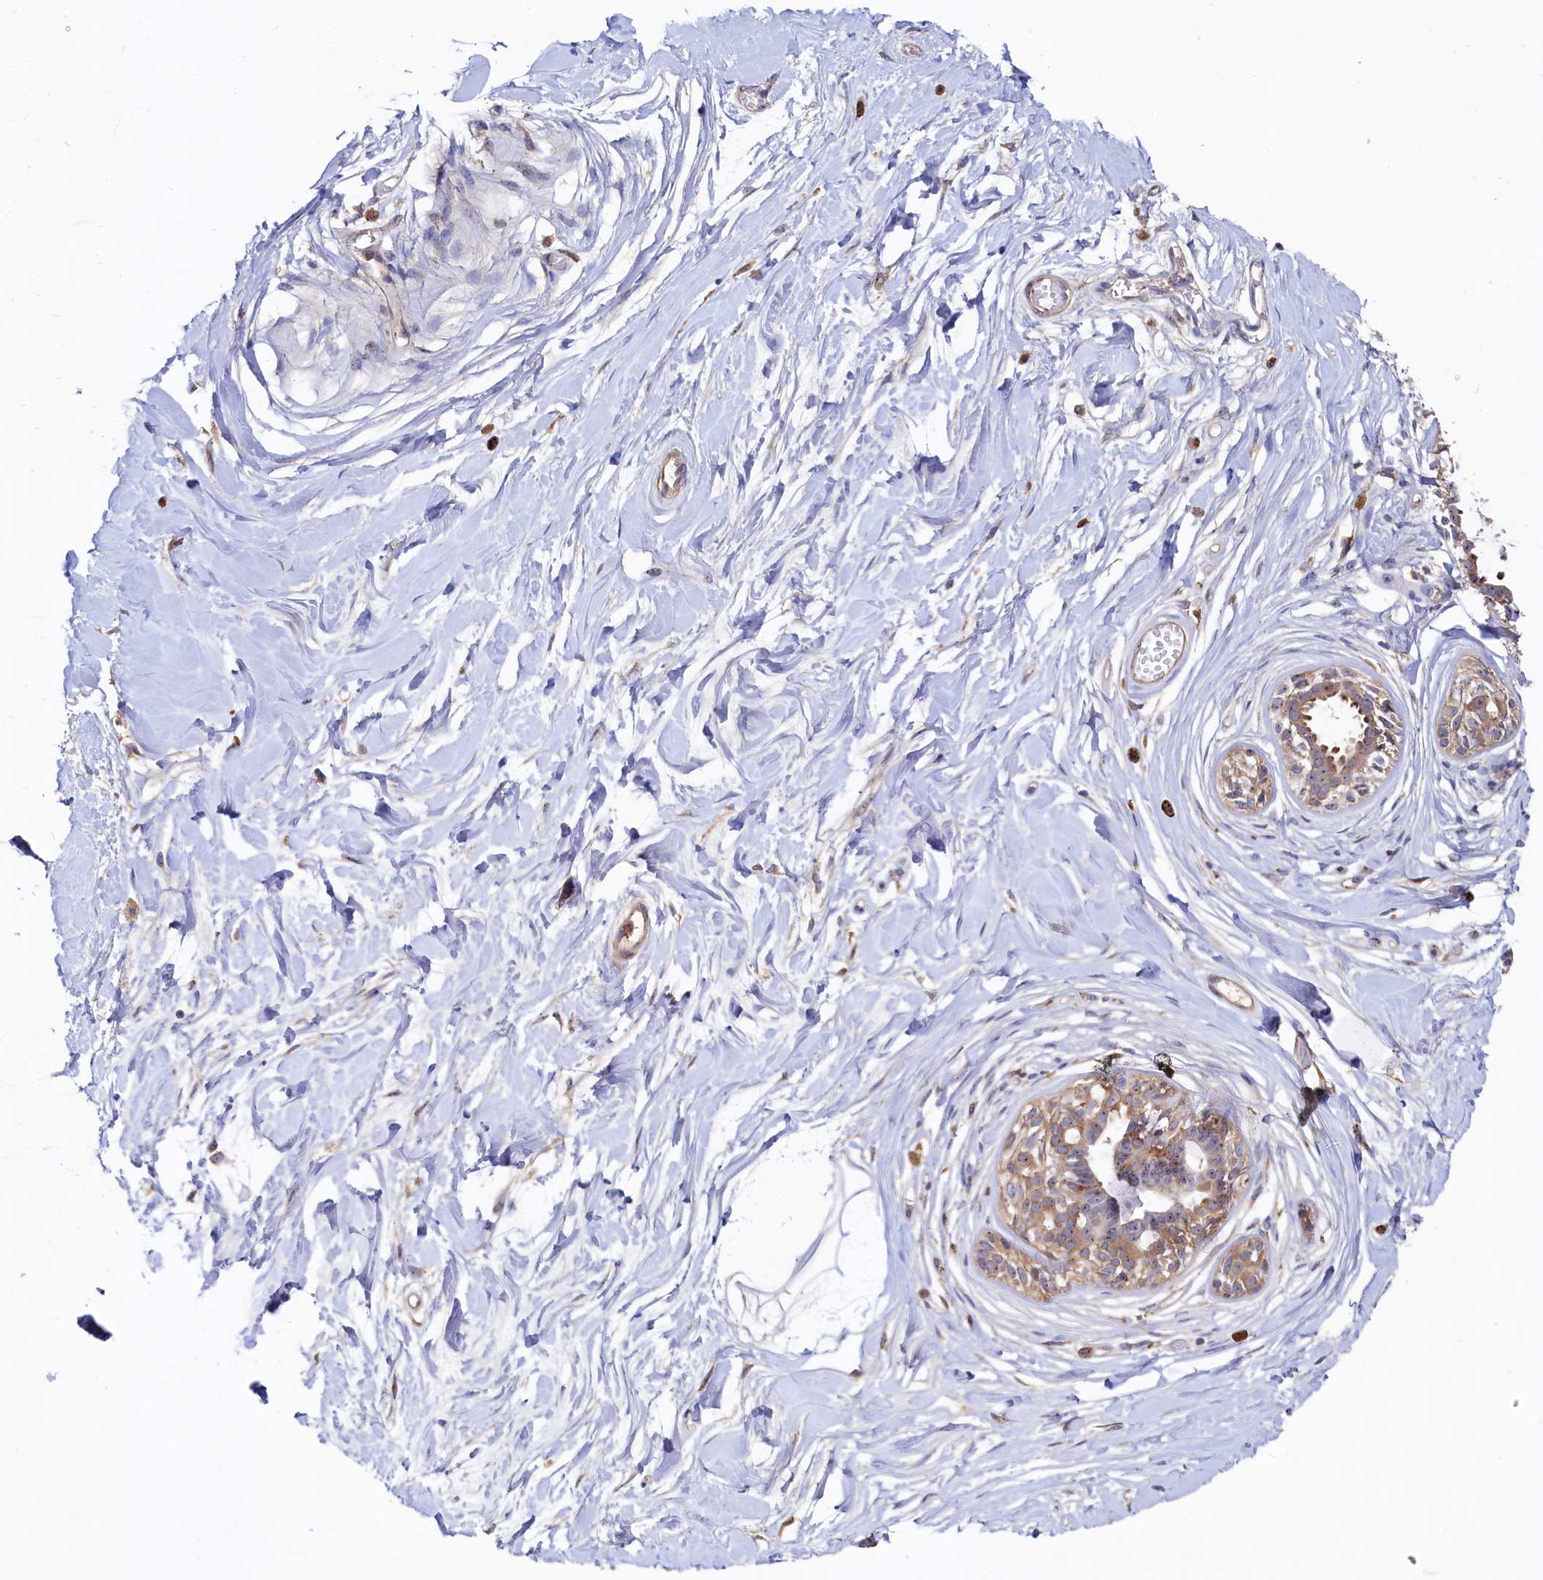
{"staining": {"intensity": "negative", "quantity": "none", "location": "none"}, "tissue": "breast", "cell_type": "Adipocytes", "image_type": "normal", "snomed": [{"axis": "morphology", "description": "Normal tissue, NOS"}, {"axis": "topography", "description": "Breast"}], "caption": "High power microscopy photomicrograph of an immunohistochemistry histopathology image of benign breast, revealing no significant expression in adipocytes. The staining was performed using DAB to visualize the protein expression in brown, while the nuclei were stained in blue with hematoxylin (Magnification: 20x).", "gene": "RGS7BP", "patient": {"sex": "female", "age": 45}}